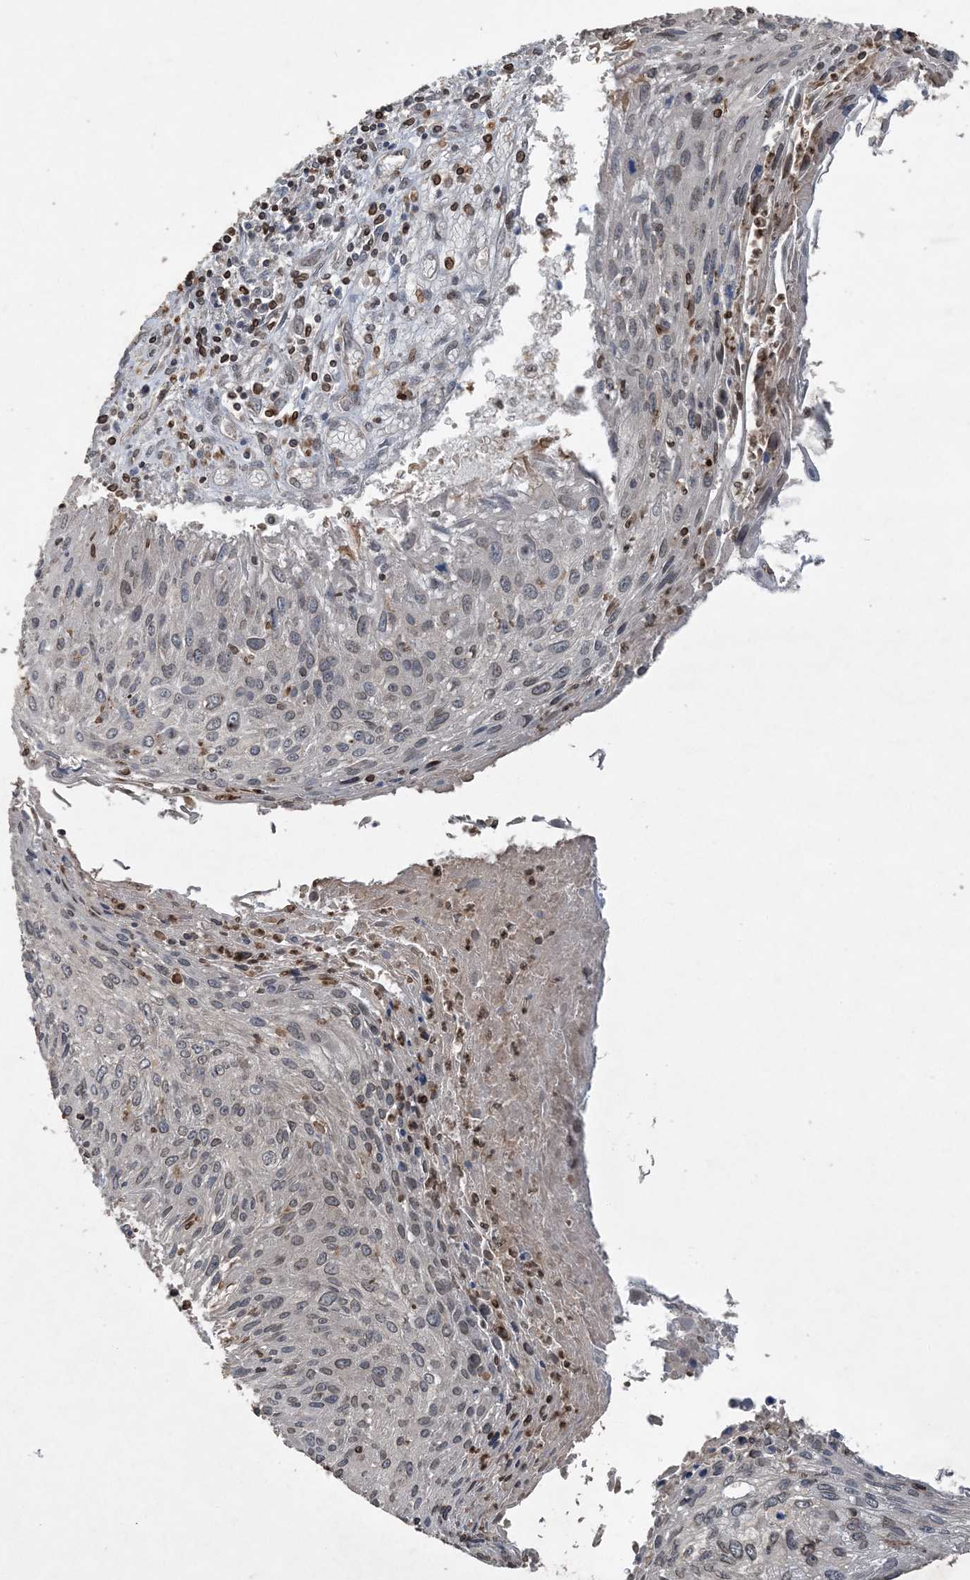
{"staining": {"intensity": "weak", "quantity": "25%-75%", "location": "cytoplasmic/membranous,nuclear"}, "tissue": "cervical cancer", "cell_type": "Tumor cells", "image_type": "cancer", "snomed": [{"axis": "morphology", "description": "Squamous cell carcinoma, NOS"}, {"axis": "topography", "description": "Cervix"}], "caption": "Human squamous cell carcinoma (cervical) stained for a protein (brown) reveals weak cytoplasmic/membranous and nuclear positive positivity in approximately 25%-75% of tumor cells.", "gene": "ZFAND2B", "patient": {"sex": "female", "age": 51}}